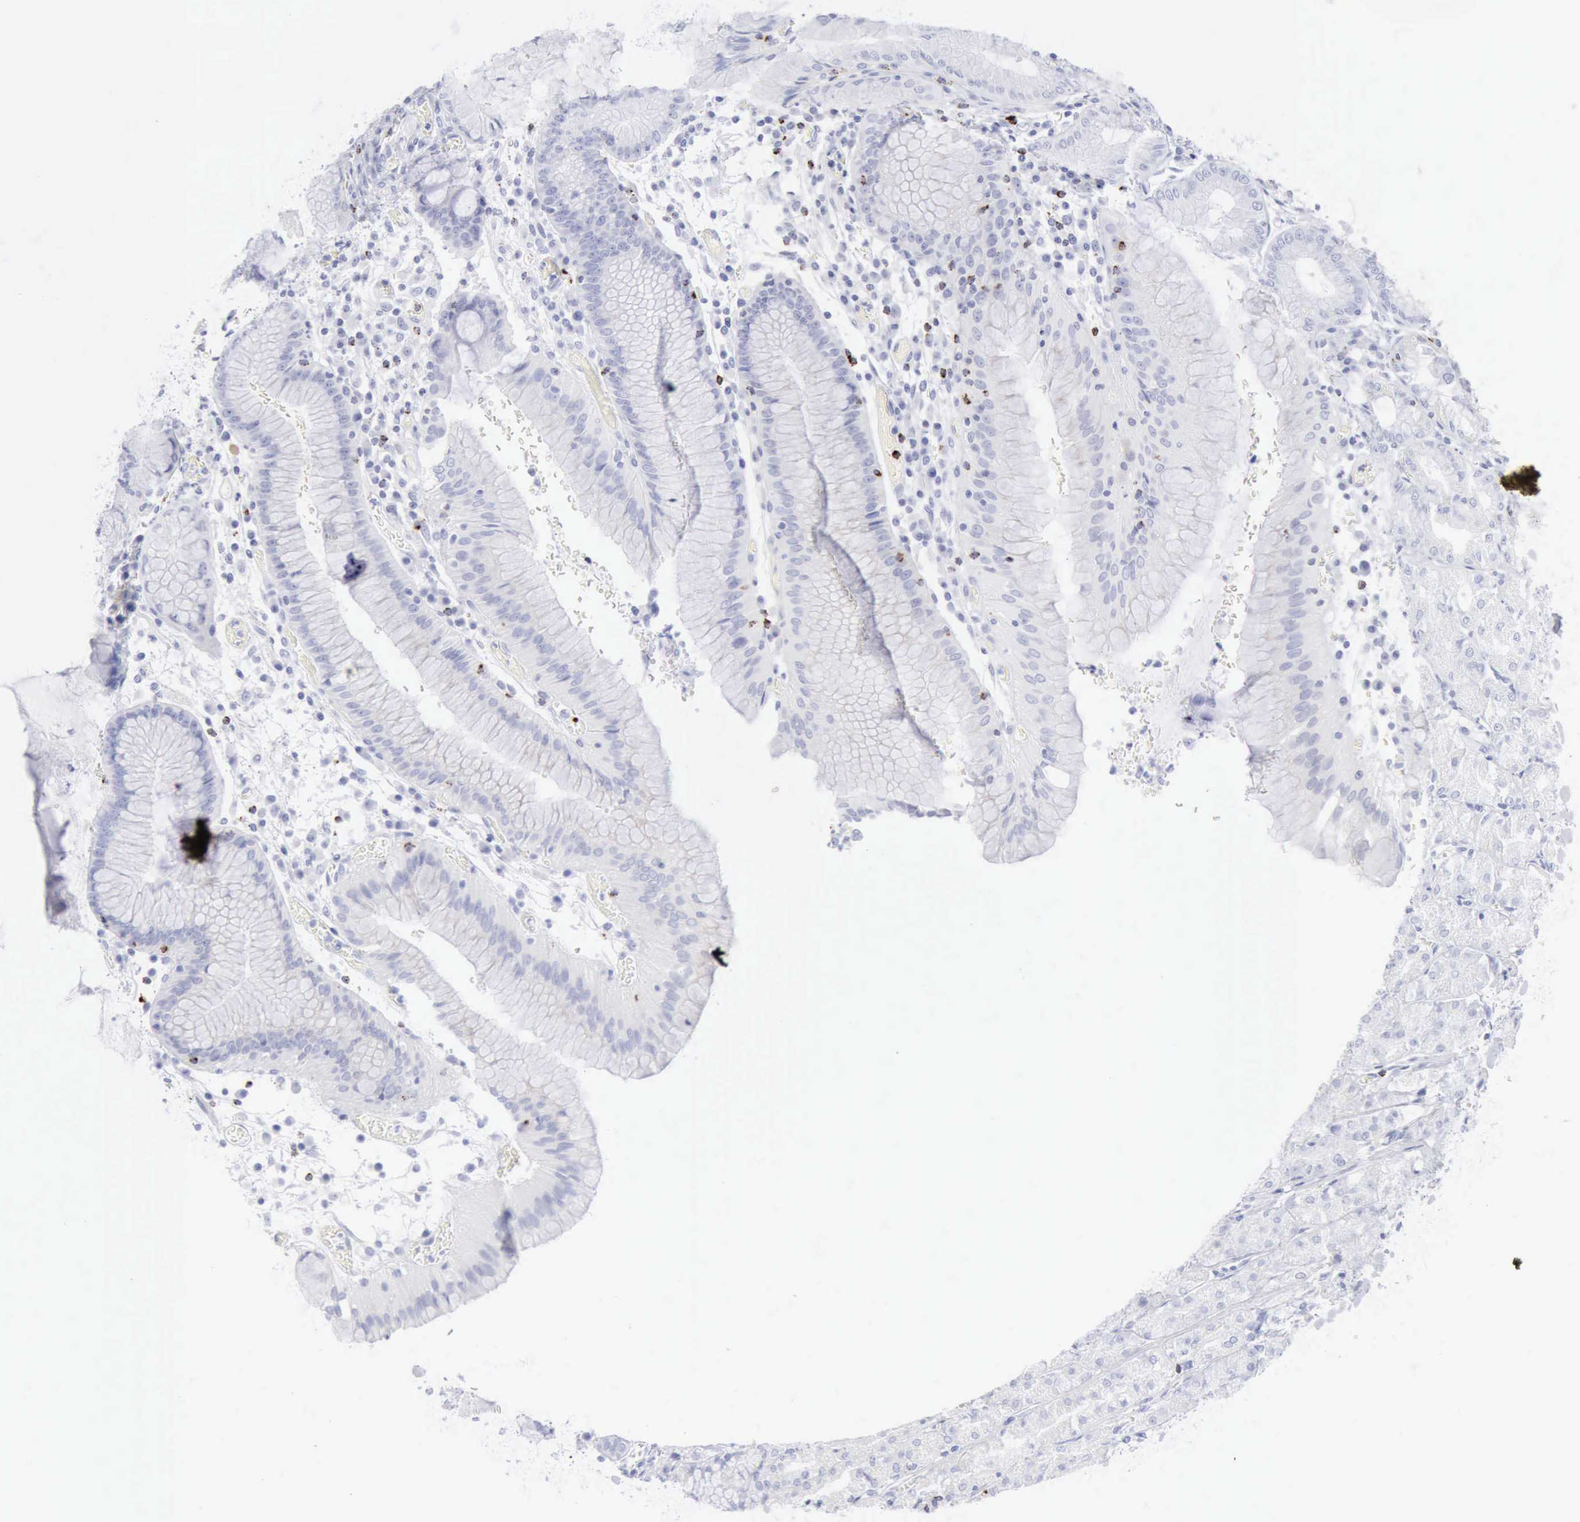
{"staining": {"intensity": "negative", "quantity": "none", "location": "none"}, "tissue": "stomach", "cell_type": "Glandular cells", "image_type": "normal", "snomed": [{"axis": "morphology", "description": "Normal tissue, NOS"}, {"axis": "topography", "description": "Stomach, lower"}], "caption": "Immunohistochemical staining of benign human stomach shows no significant expression in glandular cells.", "gene": "GZMB", "patient": {"sex": "female", "age": 73}}